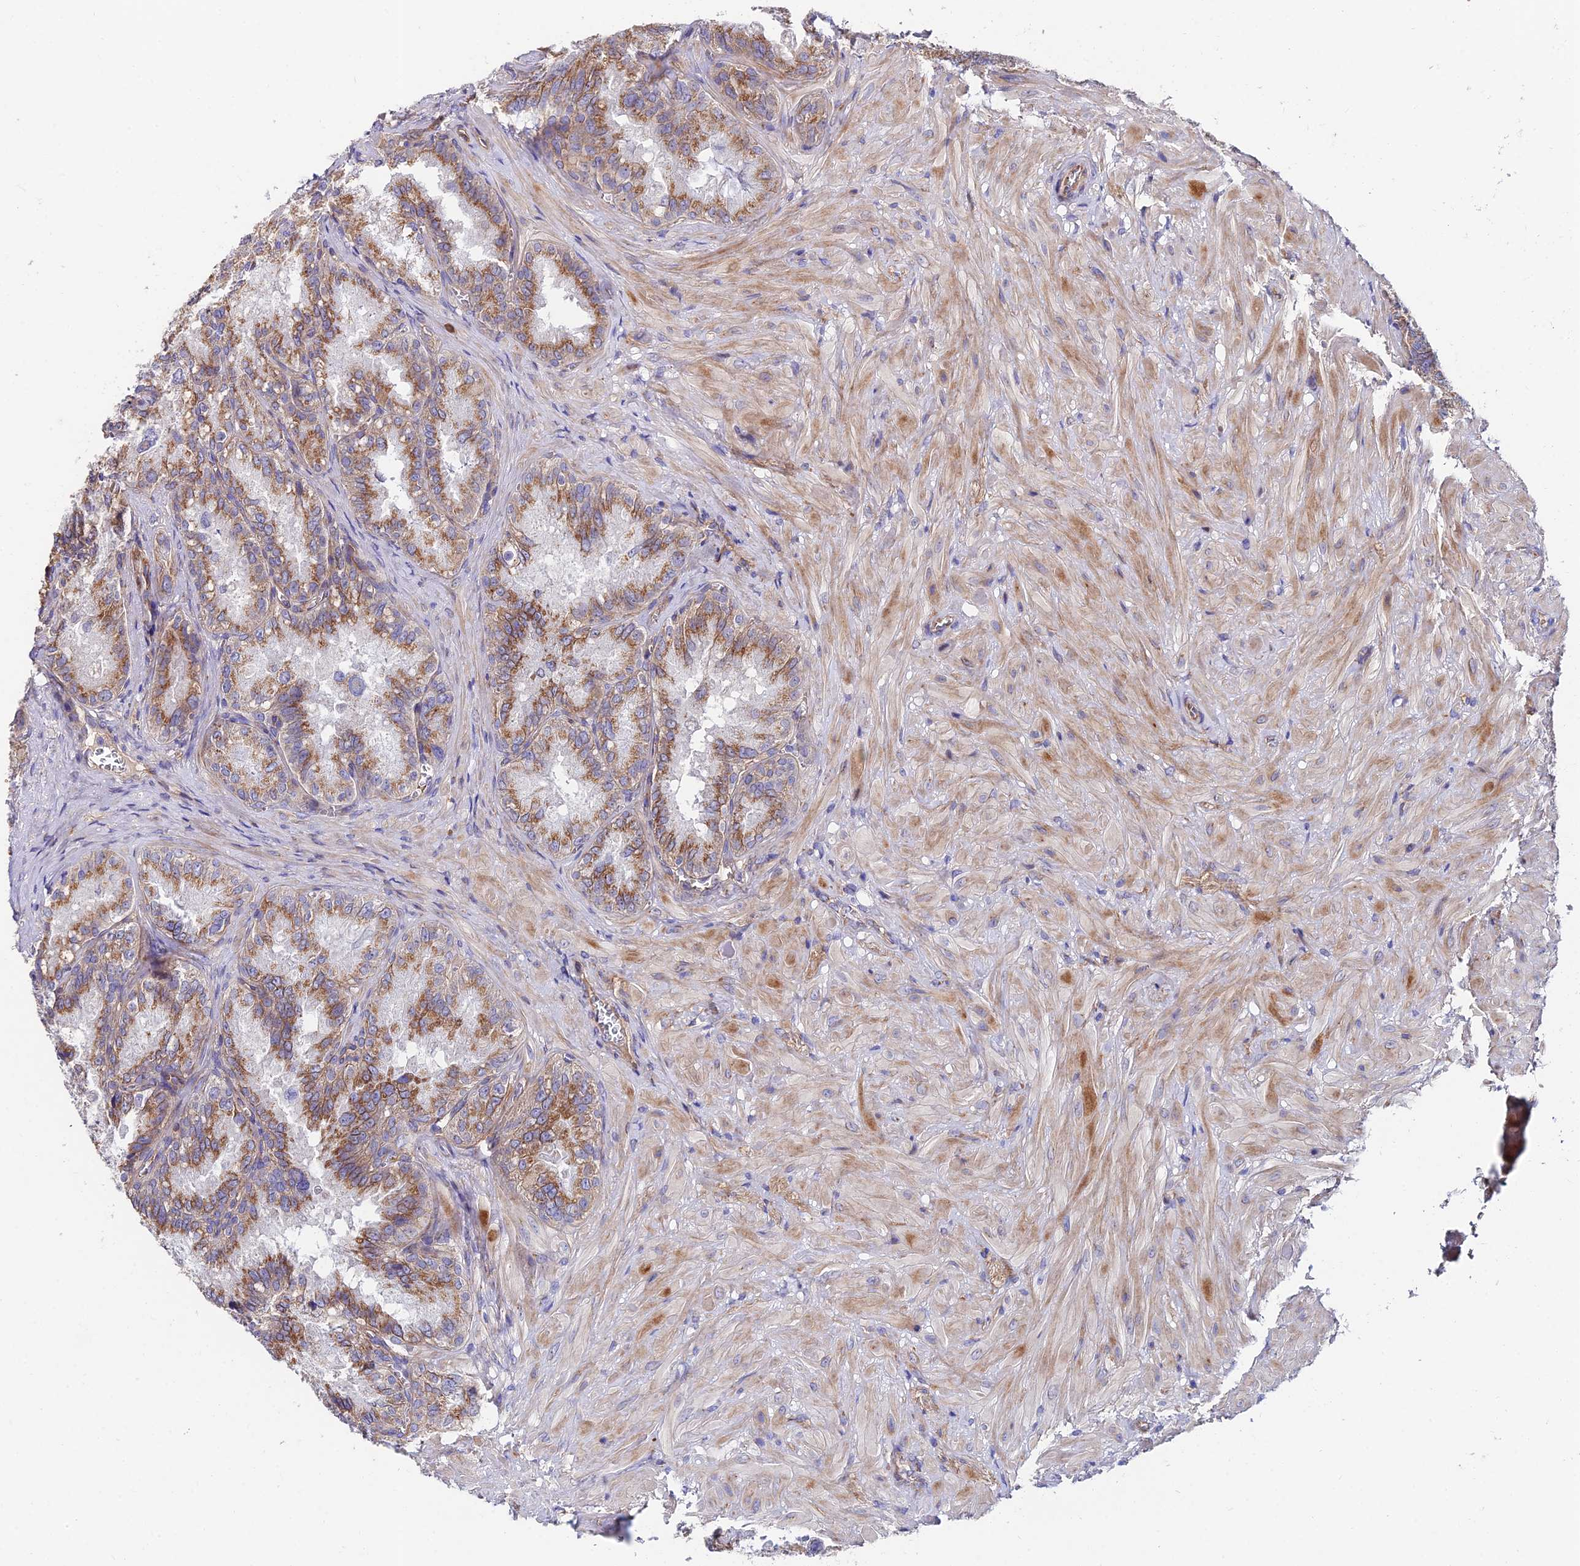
{"staining": {"intensity": "moderate", "quantity": ">75%", "location": "cytoplasmic/membranous"}, "tissue": "seminal vesicle", "cell_type": "Glandular cells", "image_type": "normal", "snomed": [{"axis": "morphology", "description": "Normal tissue, NOS"}, {"axis": "topography", "description": "Seminal veicle"}], "caption": "The micrograph shows staining of benign seminal vesicle, revealing moderate cytoplasmic/membranous protein staining (brown color) within glandular cells.", "gene": "ADGRF3", "patient": {"sex": "male", "age": 62}}